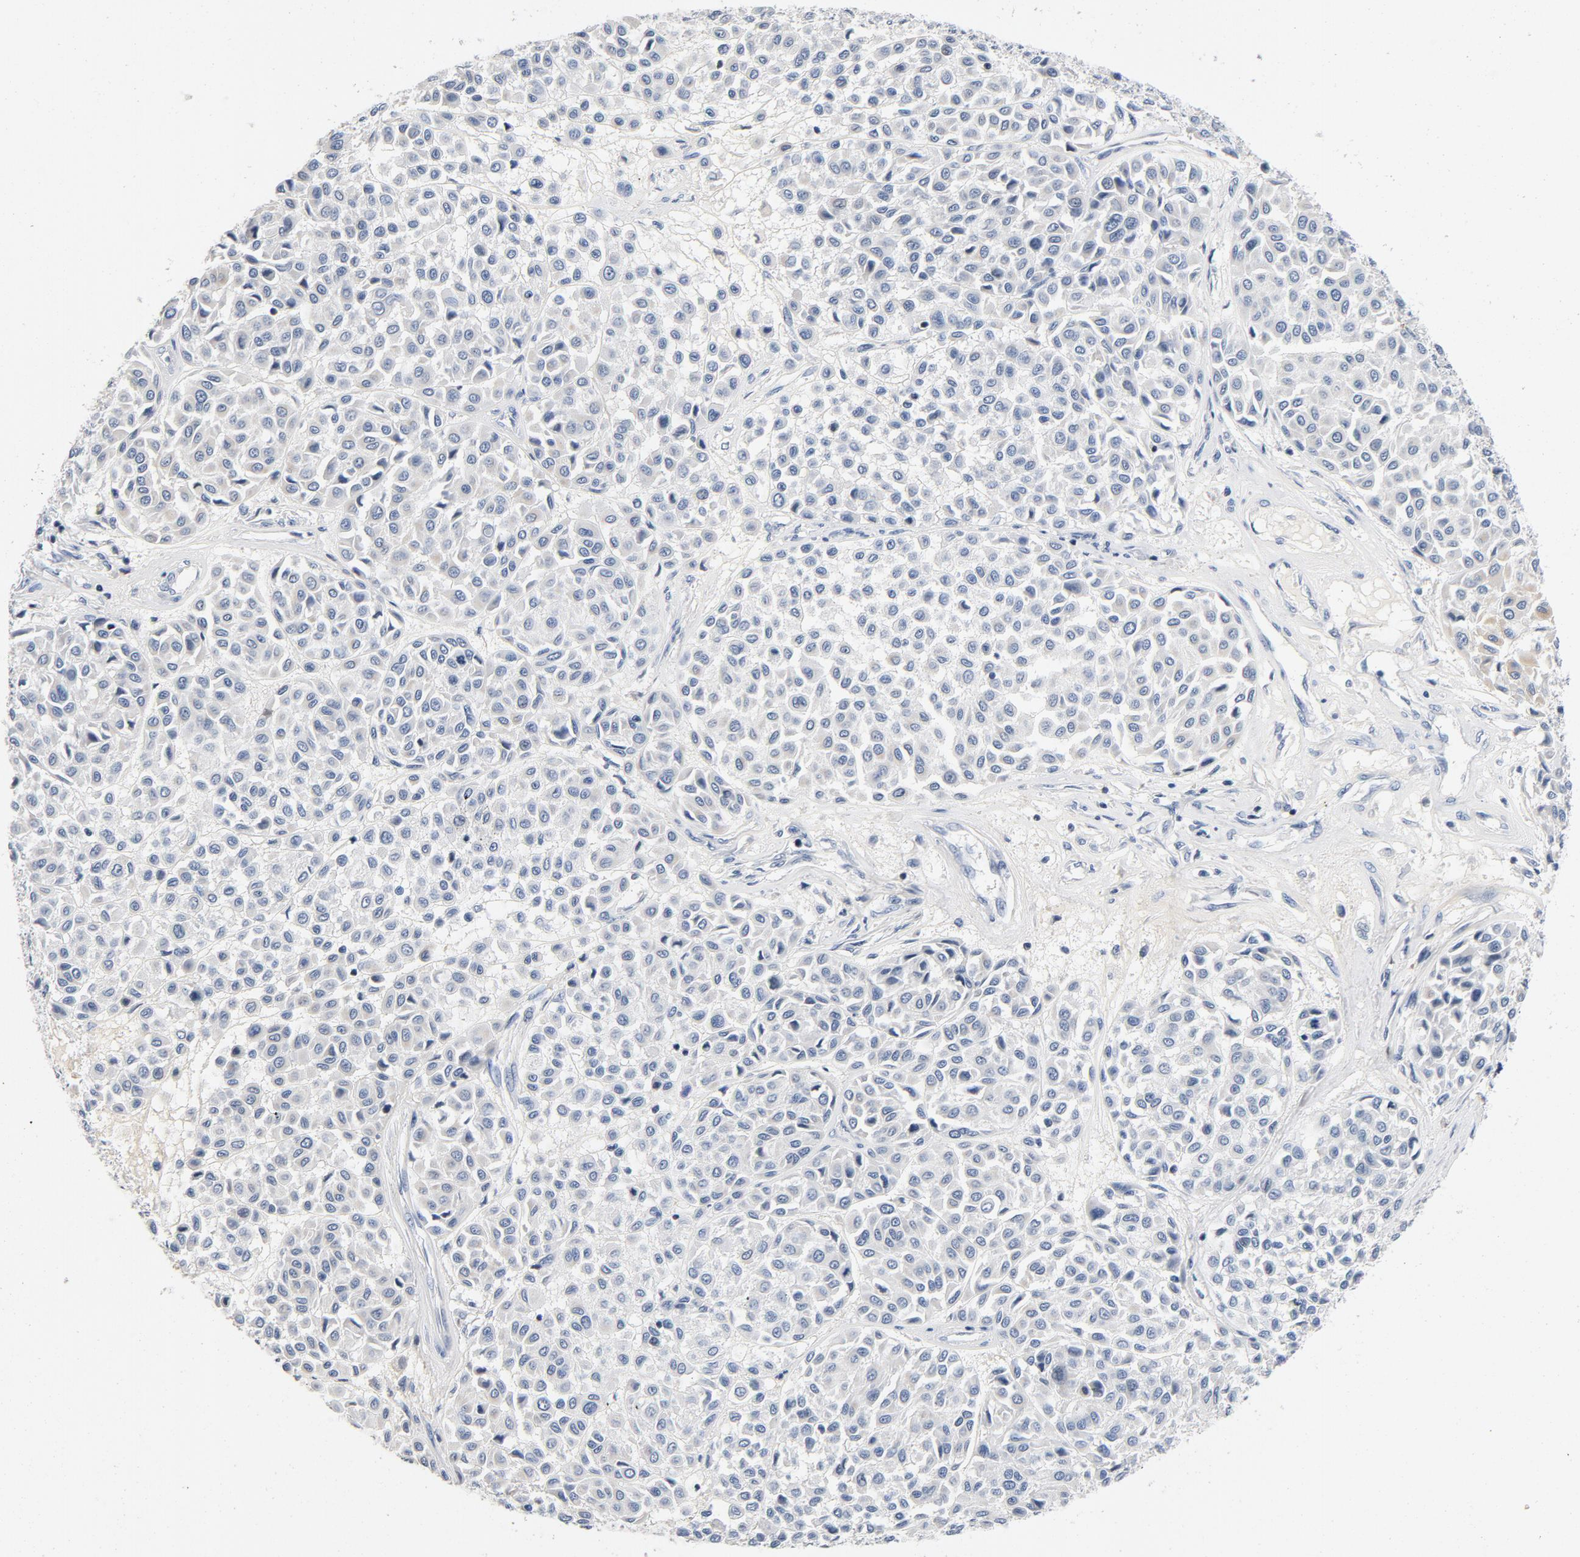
{"staining": {"intensity": "moderate", "quantity": "<25%", "location": "cytoplasmic/membranous"}, "tissue": "melanoma", "cell_type": "Tumor cells", "image_type": "cancer", "snomed": [{"axis": "morphology", "description": "Malignant melanoma, Metastatic site"}, {"axis": "topography", "description": "Soft tissue"}], "caption": "Moderate cytoplasmic/membranous staining for a protein is present in about <25% of tumor cells of malignant melanoma (metastatic site) using immunohistochemistry.", "gene": "PIM1", "patient": {"sex": "male", "age": 41}}